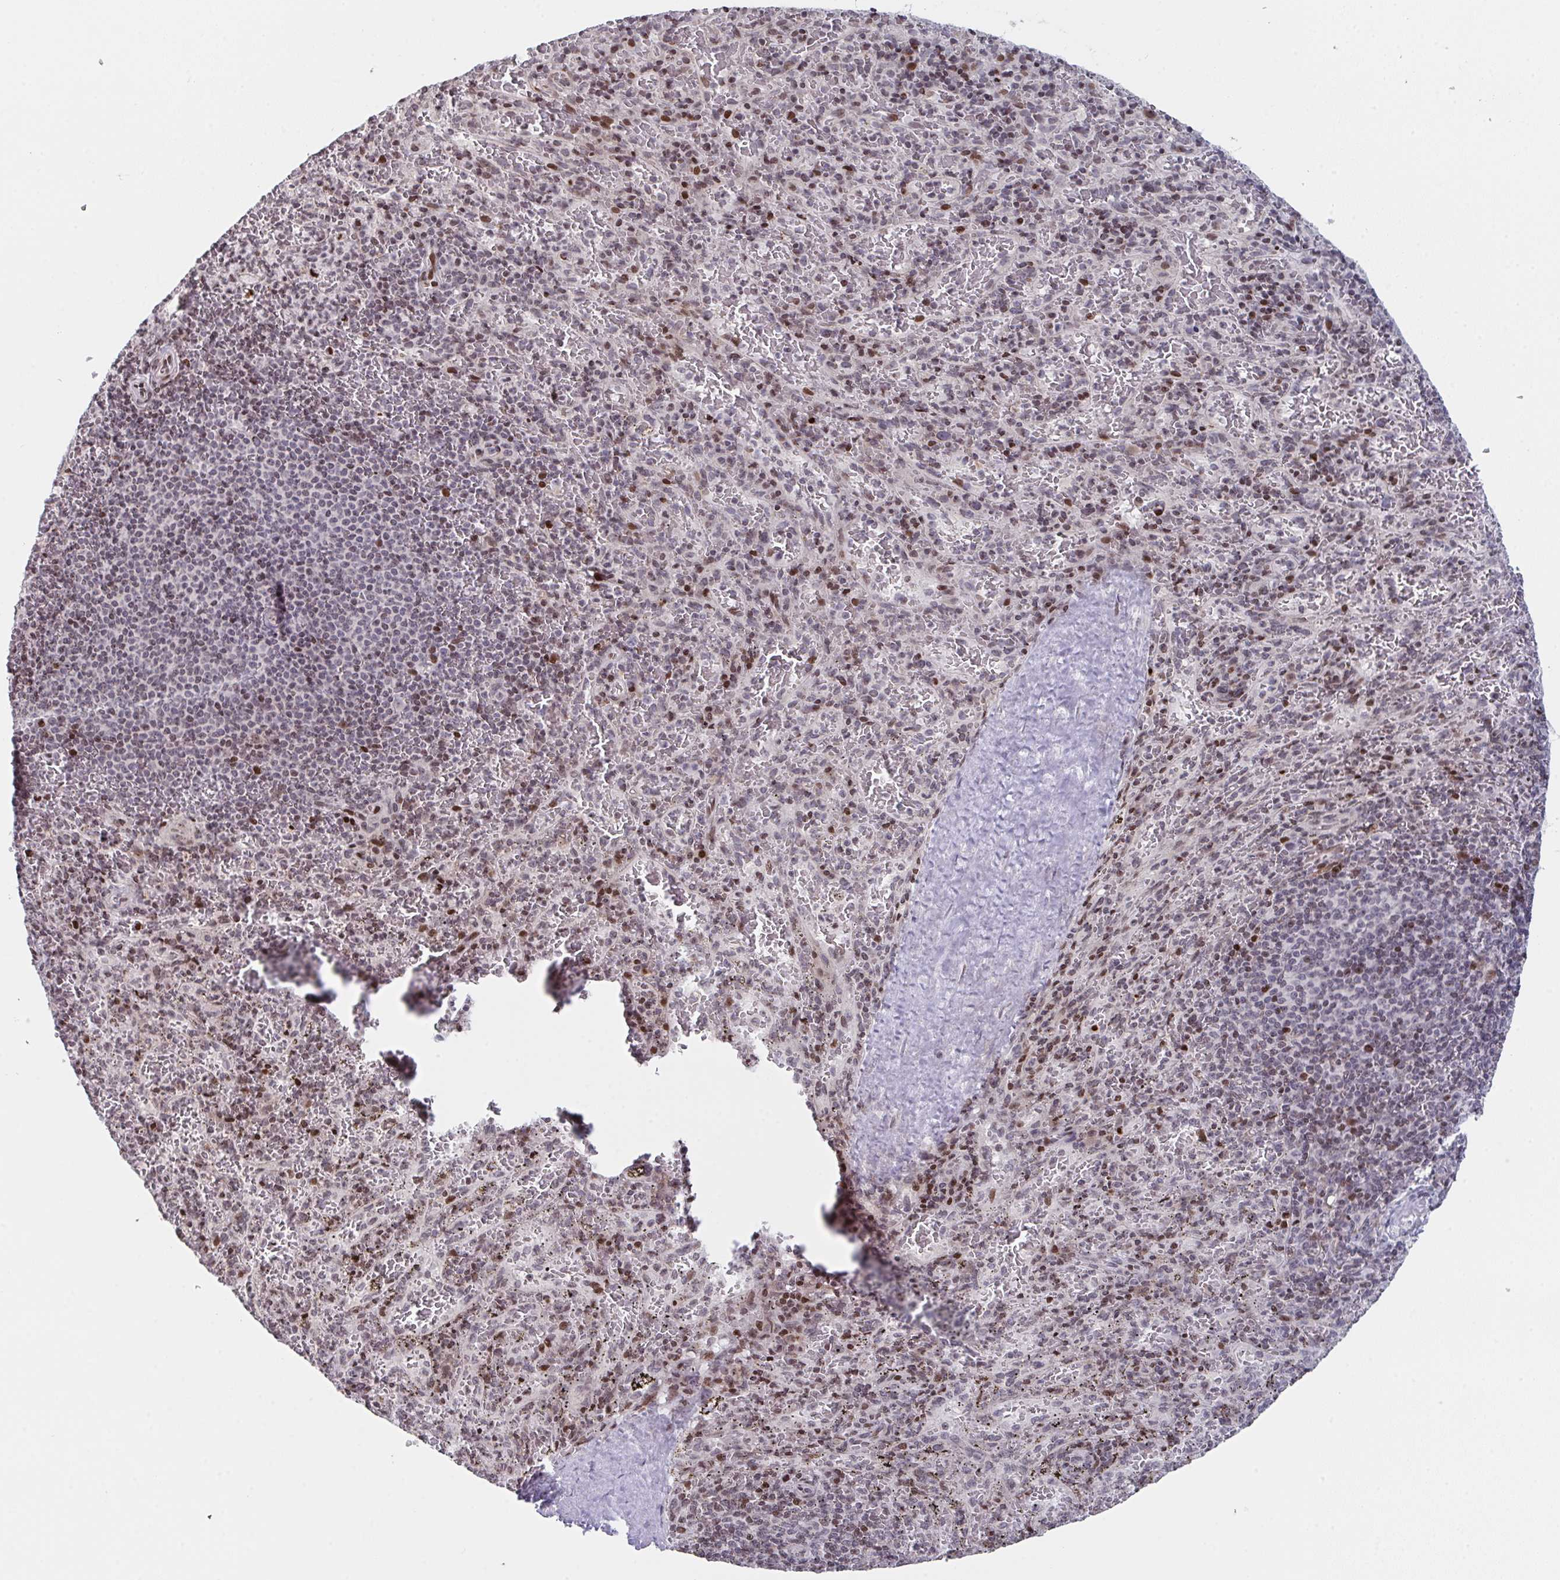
{"staining": {"intensity": "moderate", "quantity": "<25%", "location": "nuclear"}, "tissue": "spleen", "cell_type": "Cells in red pulp", "image_type": "normal", "snomed": [{"axis": "morphology", "description": "Normal tissue, NOS"}, {"axis": "topography", "description": "Spleen"}], "caption": "Immunohistochemistry (DAB (3,3'-diaminobenzidine)) staining of benign human spleen displays moderate nuclear protein positivity in about <25% of cells in red pulp.", "gene": "PCDHB8", "patient": {"sex": "male", "age": 57}}